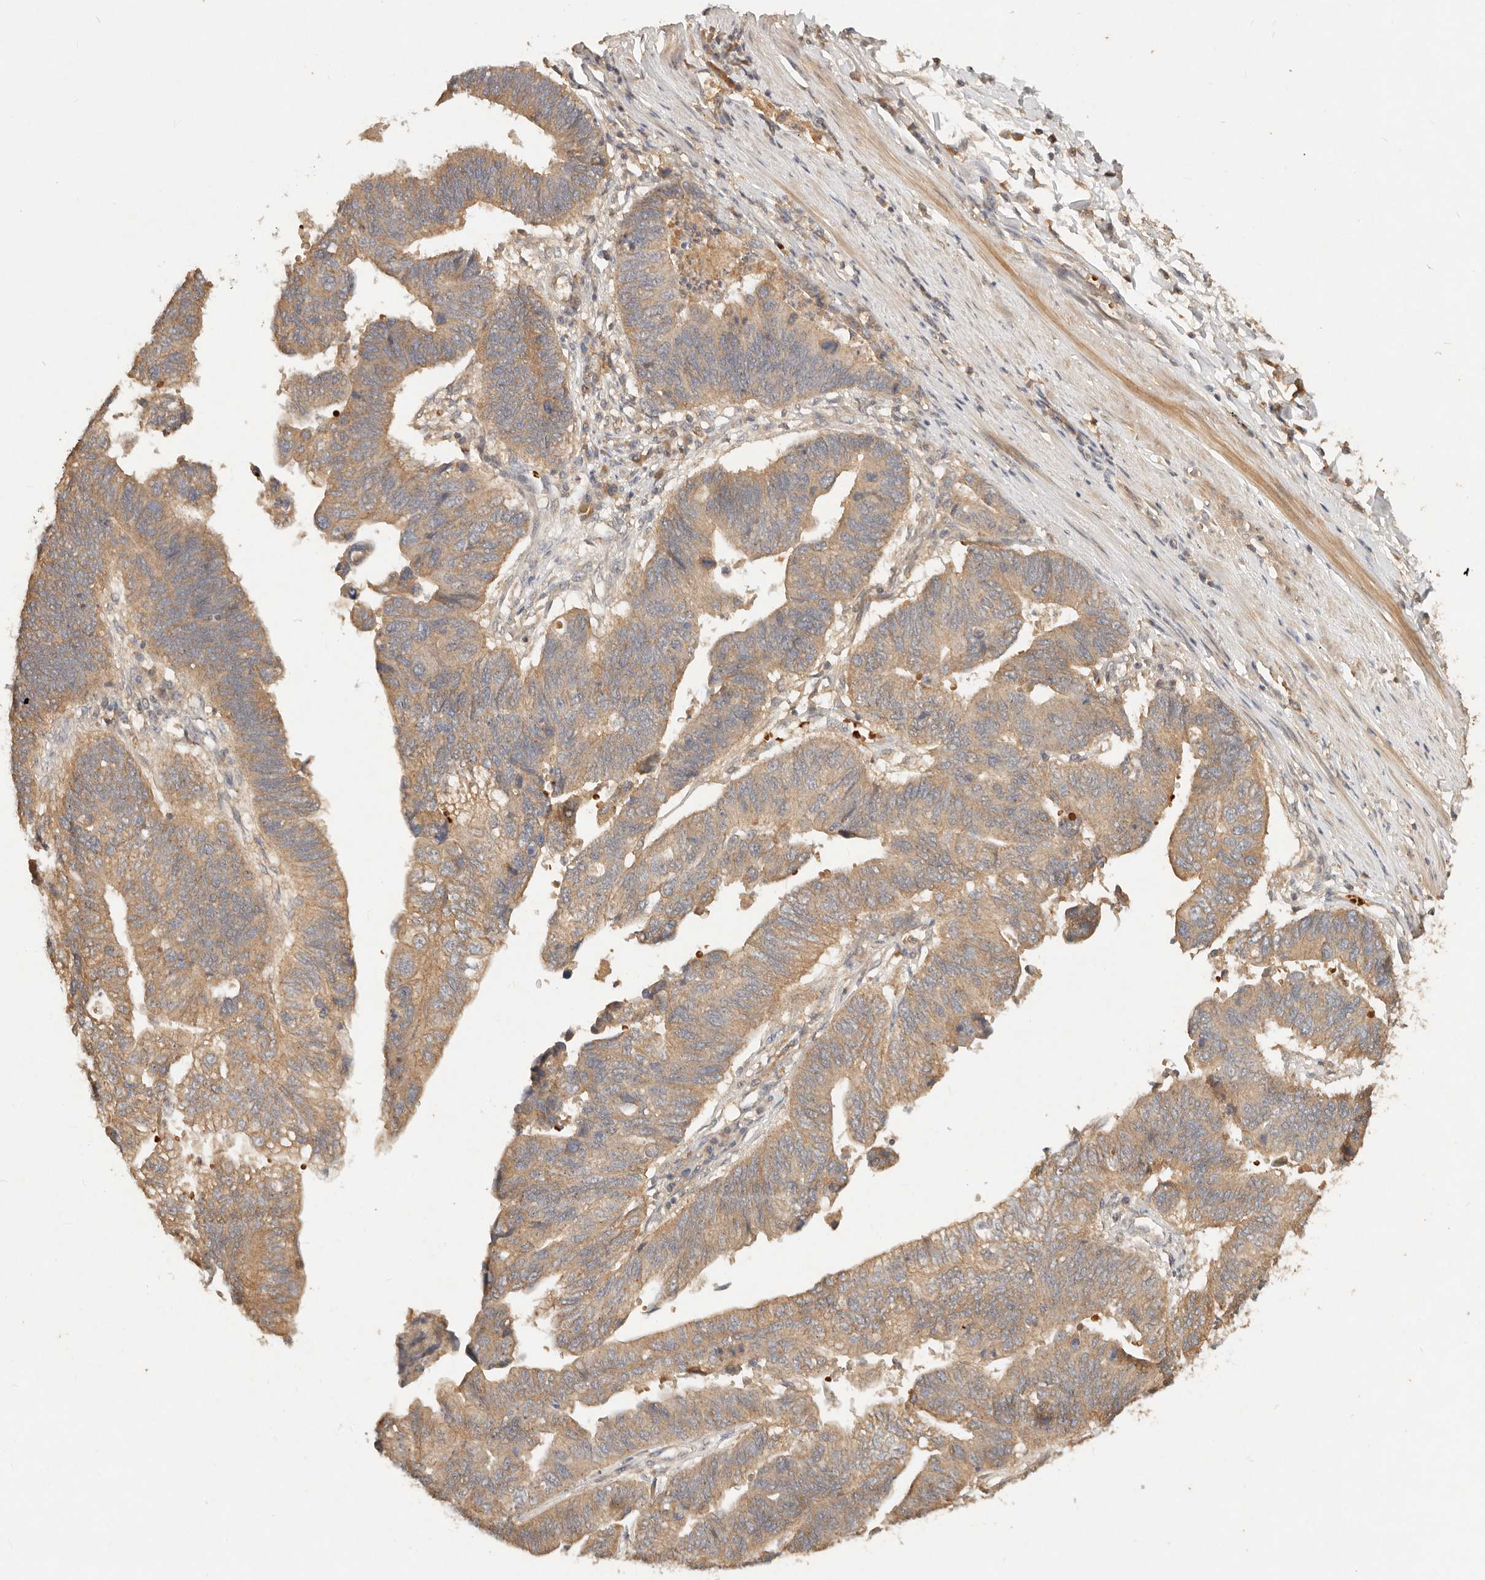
{"staining": {"intensity": "moderate", "quantity": ">75%", "location": "cytoplasmic/membranous"}, "tissue": "stomach cancer", "cell_type": "Tumor cells", "image_type": "cancer", "snomed": [{"axis": "morphology", "description": "Adenocarcinoma, NOS"}, {"axis": "topography", "description": "Stomach"}], "caption": "This is an image of IHC staining of adenocarcinoma (stomach), which shows moderate staining in the cytoplasmic/membranous of tumor cells.", "gene": "FREM2", "patient": {"sex": "male", "age": 59}}